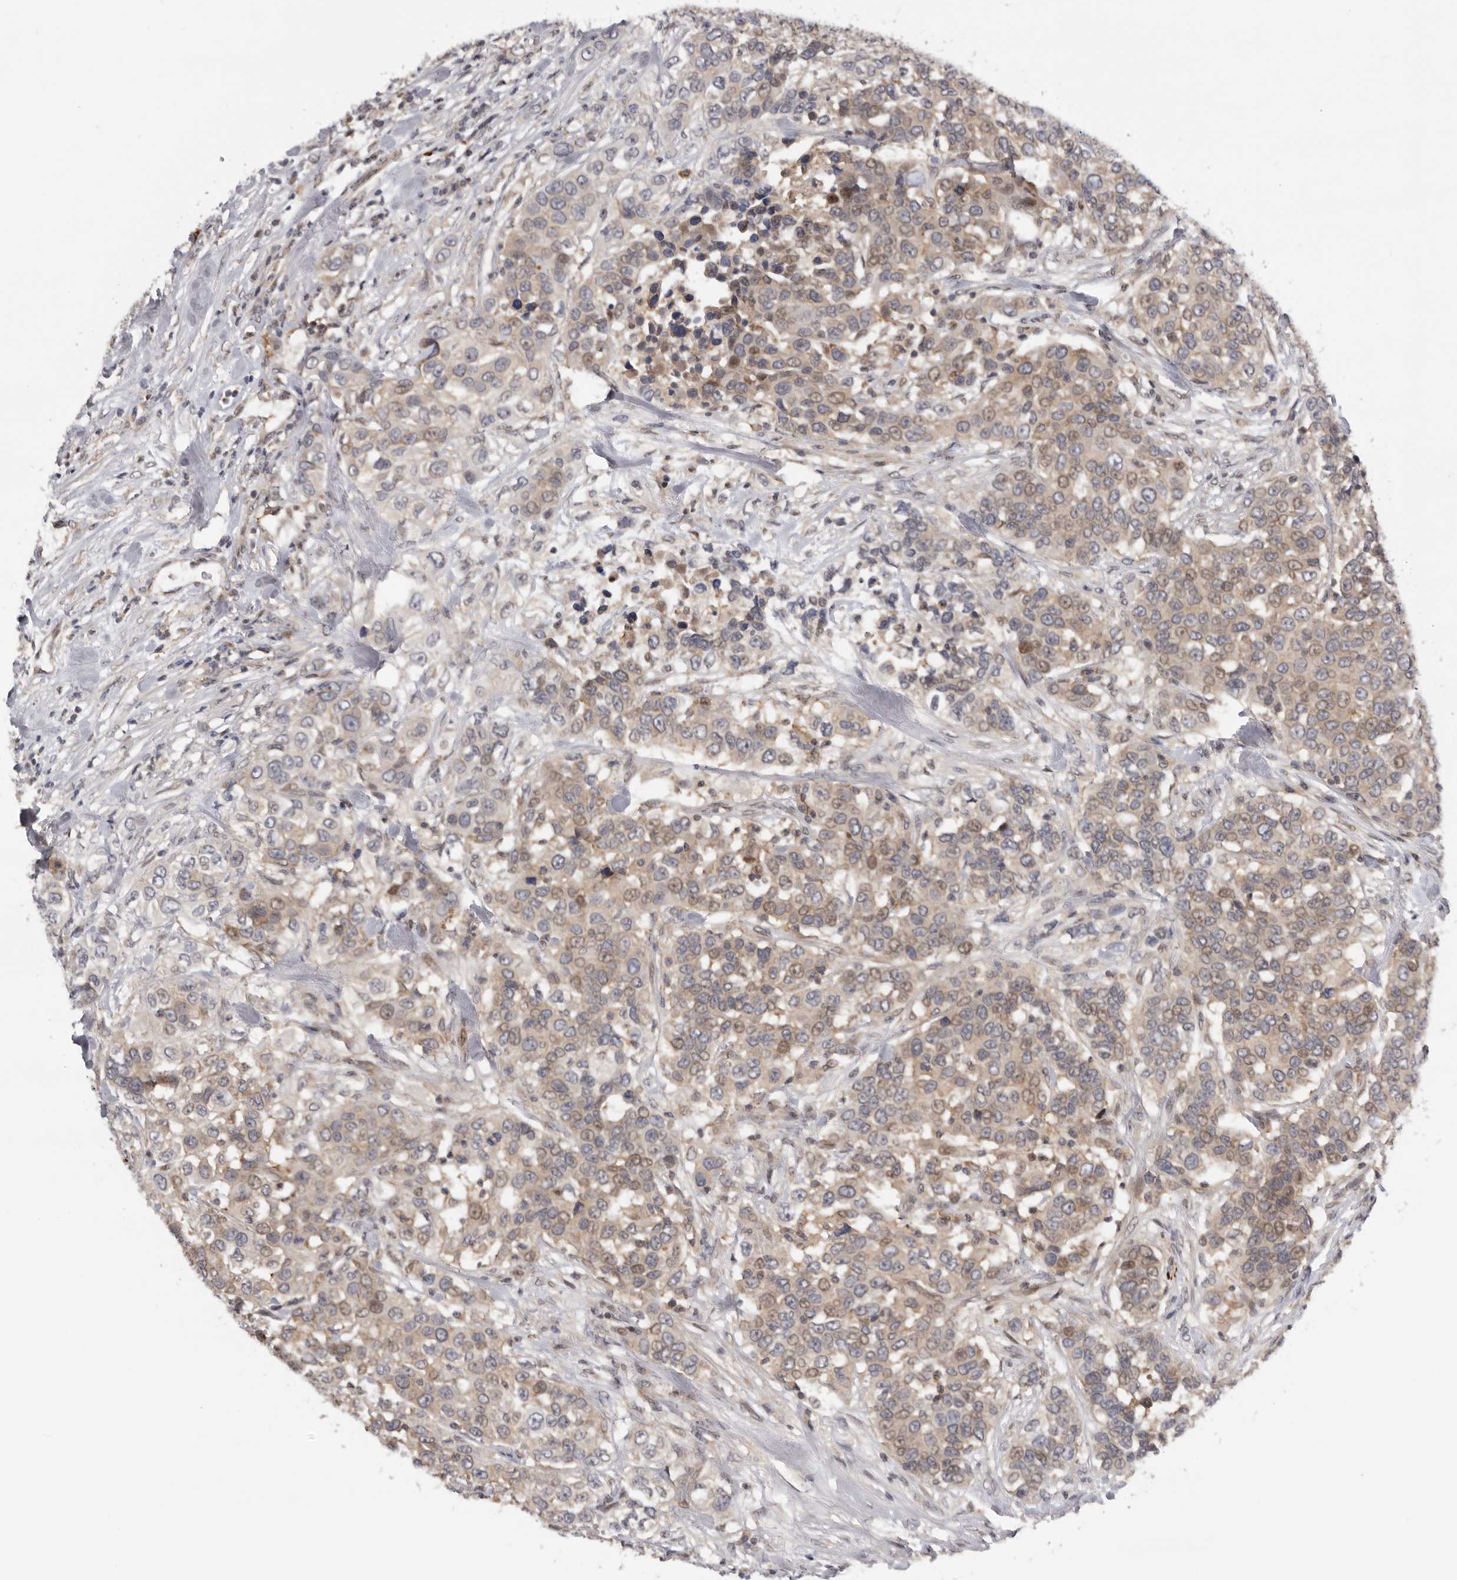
{"staining": {"intensity": "moderate", "quantity": "25%-75%", "location": "cytoplasmic/membranous,nuclear"}, "tissue": "urothelial cancer", "cell_type": "Tumor cells", "image_type": "cancer", "snomed": [{"axis": "morphology", "description": "Urothelial carcinoma, High grade"}, {"axis": "topography", "description": "Urinary bladder"}], "caption": "High-grade urothelial carcinoma stained with a protein marker exhibits moderate staining in tumor cells.", "gene": "KIF2B", "patient": {"sex": "female", "age": 80}}